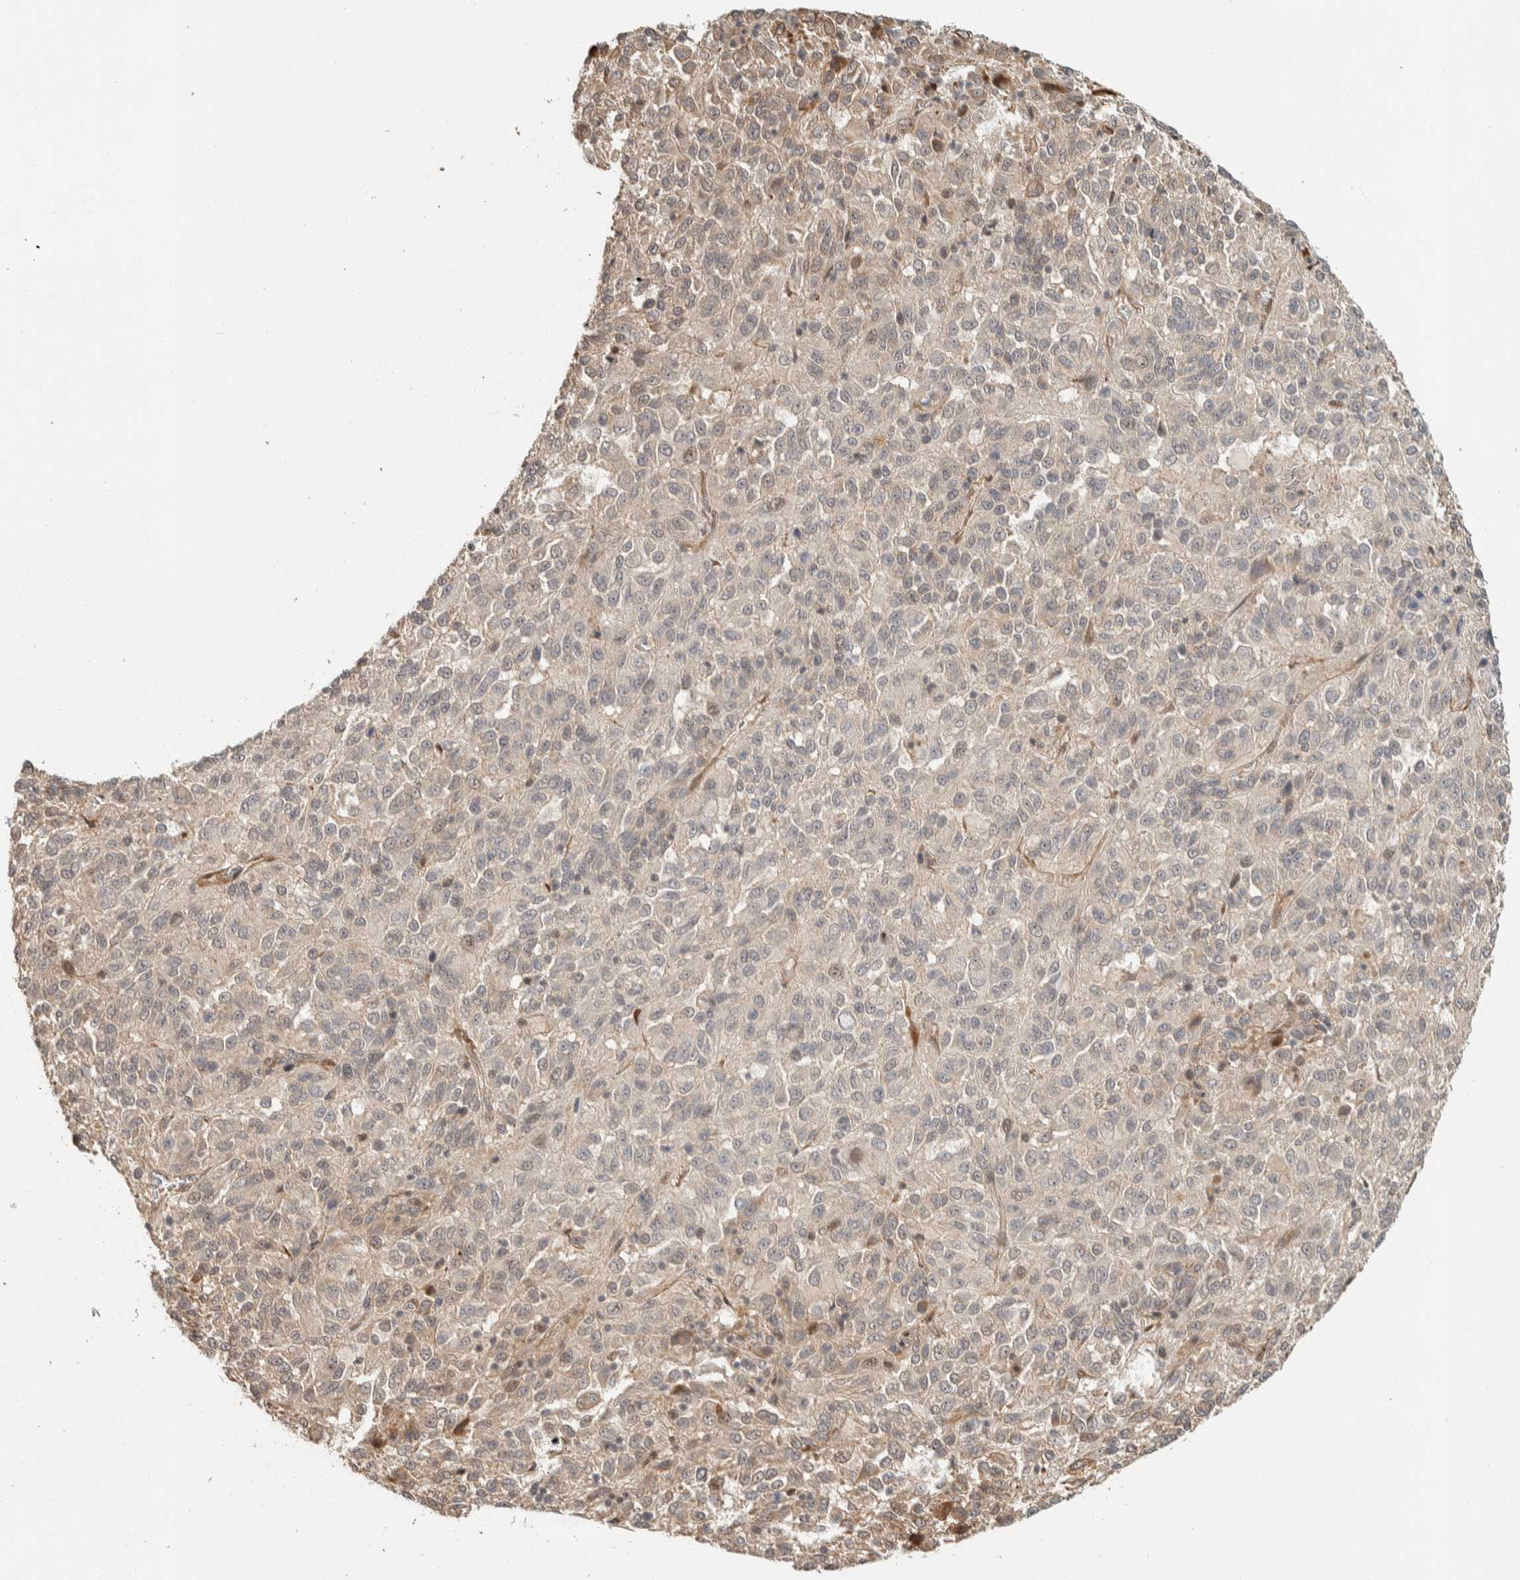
{"staining": {"intensity": "weak", "quantity": "<25%", "location": "cytoplasmic/membranous"}, "tissue": "melanoma", "cell_type": "Tumor cells", "image_type": "cancer", "snomed": [{"axis": "morphology", "description": "Malignant melanoma, Metastatic site"}, {"axis": "topography", "description": "Lung"}], "caption": "High magnification brightfield microscopy of malignant melanoma (metastatic site) stained with DAB (3,3'-diaminobenzidine) (brown) and counterstained with hematoxylin (blue): tumor cells show no significant staining.", "gene": "ZBTB2", "patient": {"sex": "male", "age": 64}}